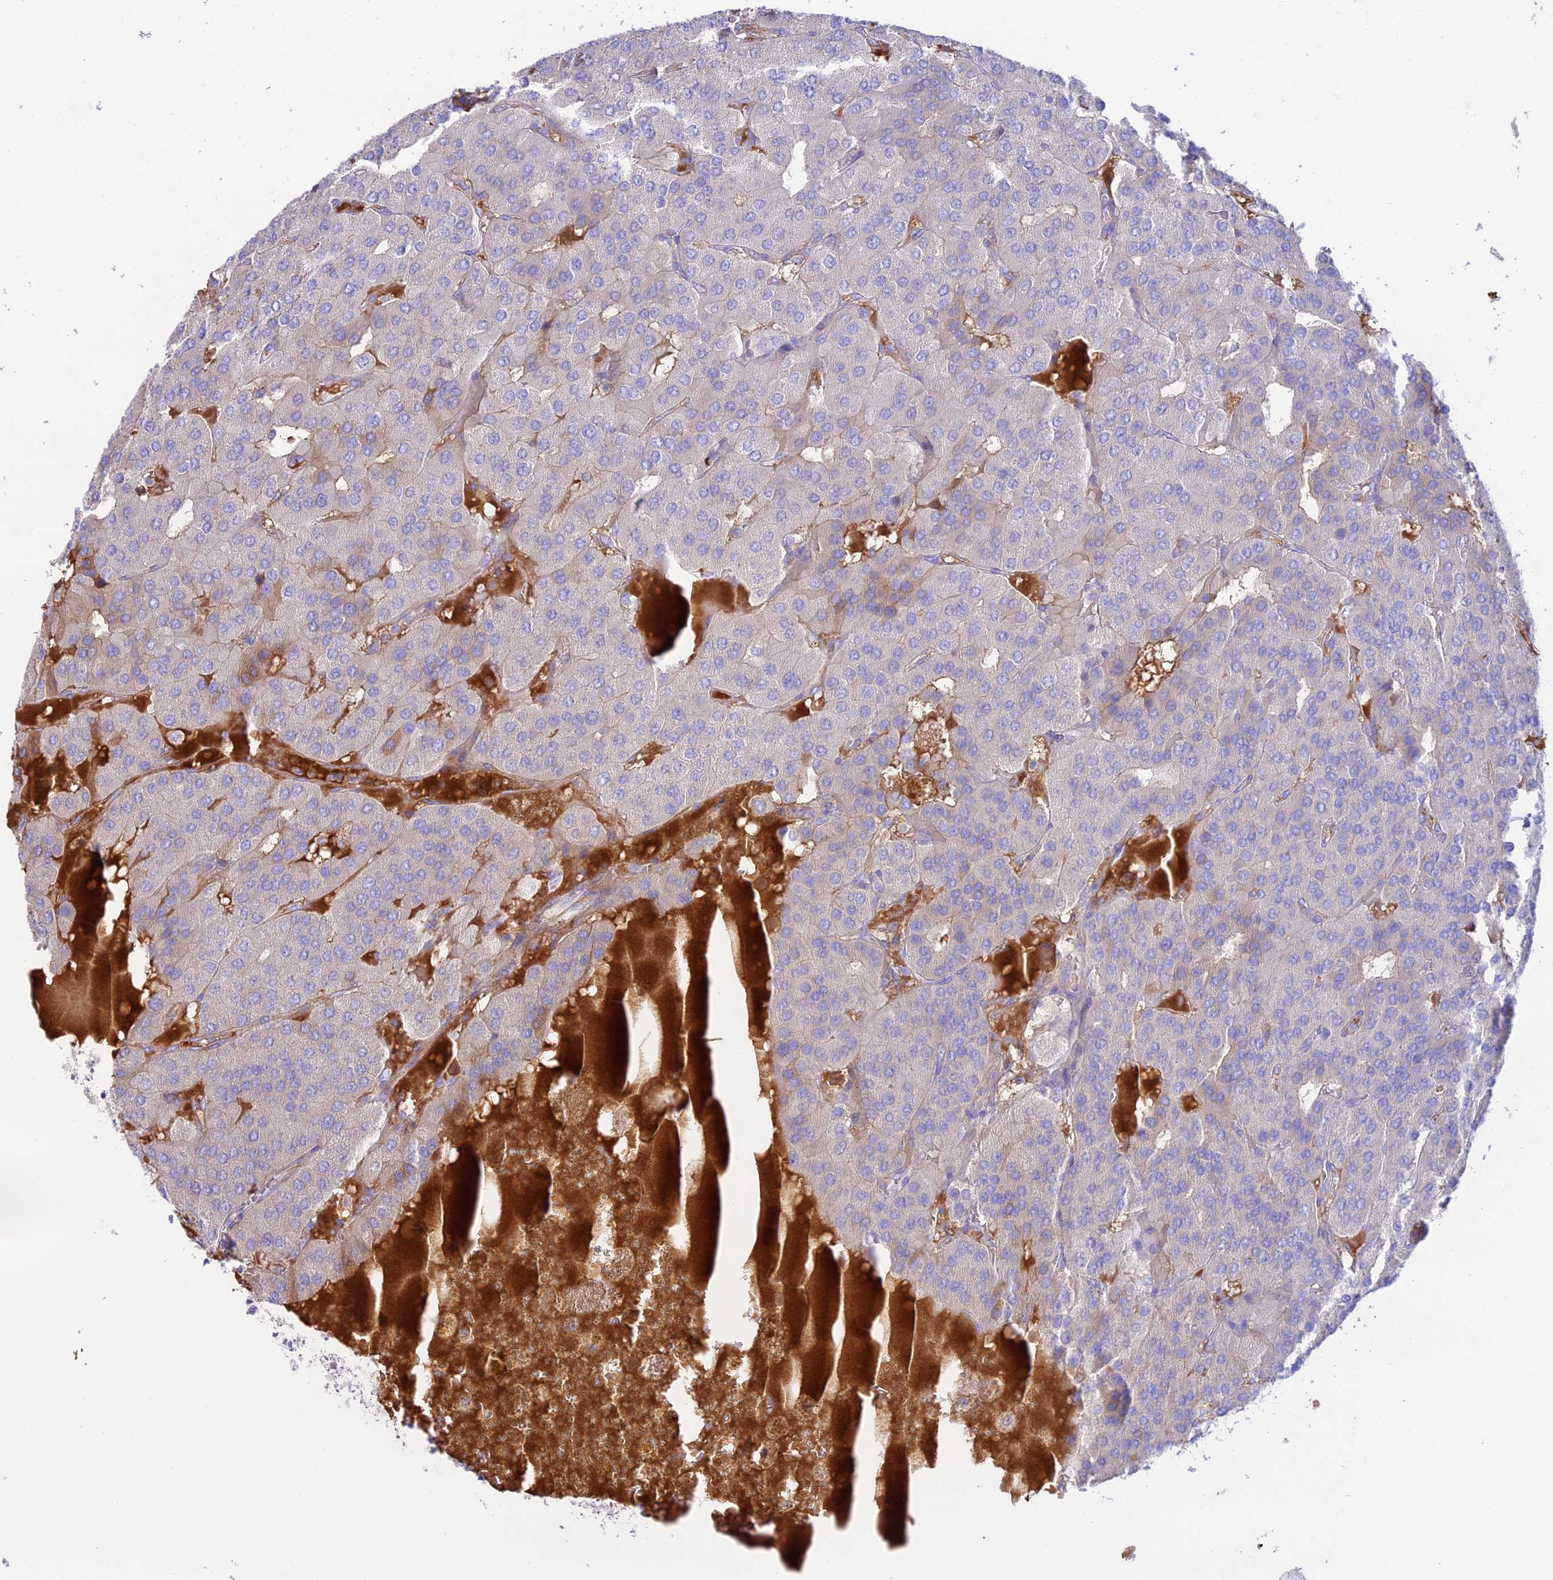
{"staining": {"intensity": "negative", "quantity": "none", "location": "none"}, "tissue": "parathyroid gland", "cell_type": "Glandular cells", "image_type": "normal", "snomed": [{"axis": "morphology", "description": "Normal tissue, NOS"}, {"axis": "morphology", "description": "Adenoma, NOS"}, {"axis": "topography", "description": "Parathyroid gland"}], "caption": "This is an immunohistochemistry histopathology image of benign human parathyroid gland. There is no expression in glandular cells.", "gene": "NLRP9", "patient": {"sex": "female", "age": 86}}